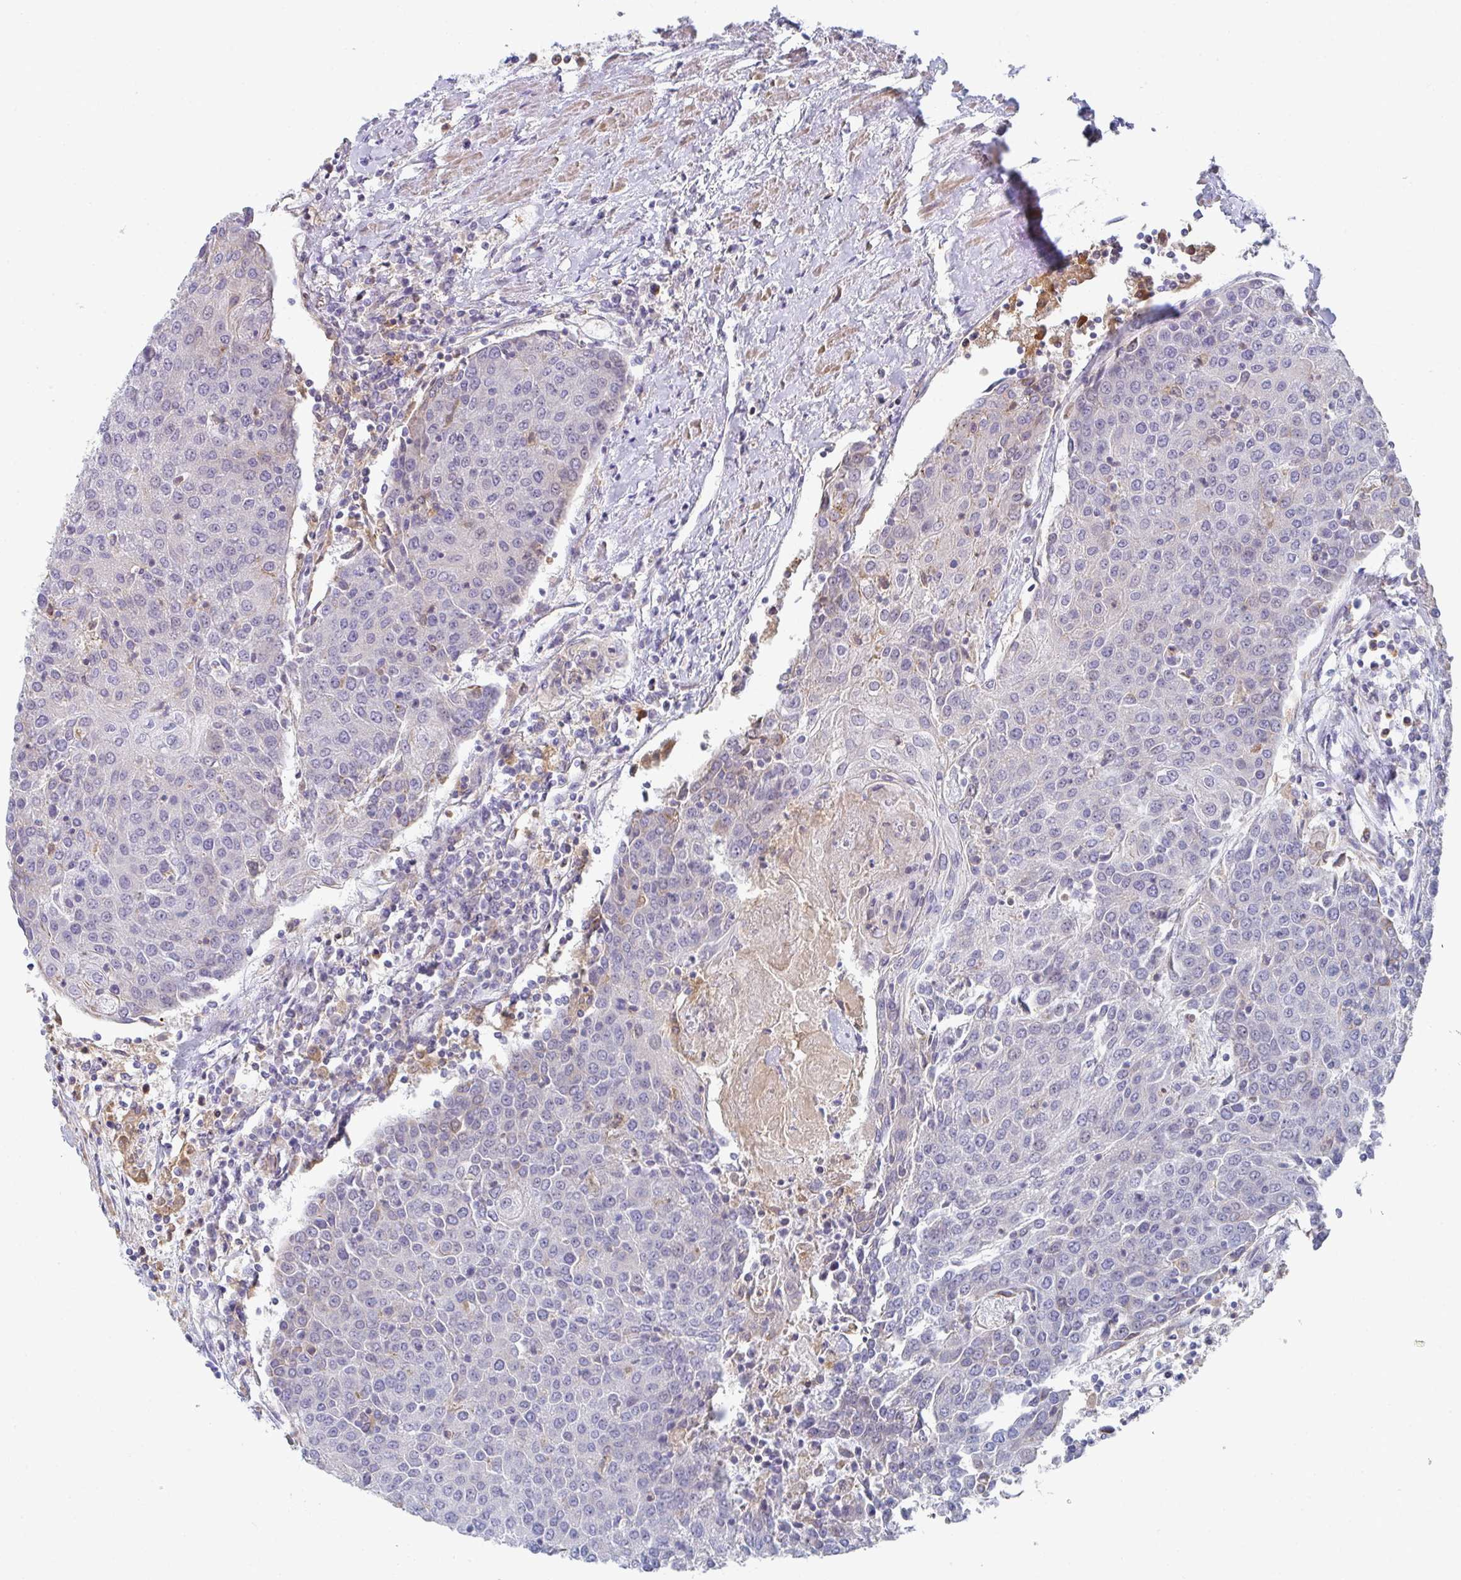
{"staining": {"intensity": "negative", "quantity": "none", "location": "none"}, "tissue": "urothelial cancer", "cell_type": "Tumor cells", "image_type": "cancer", "snomed": [{"axis": "morphology", "description": "Urothelial carcinoma, High grade"}, {"axis": "topography", "description": "Urinary bladder"}], "caption": "An immunohistochemistry (IHC) micrograph of urothelial carcinoma (high-grade) is shown. There is no staining in tumor cells of urothelial carcinoma (high-grade). Nuclei are stained in blue.", "gene": "KLHL33", "patient": {"sex": "female", "age": 85}}